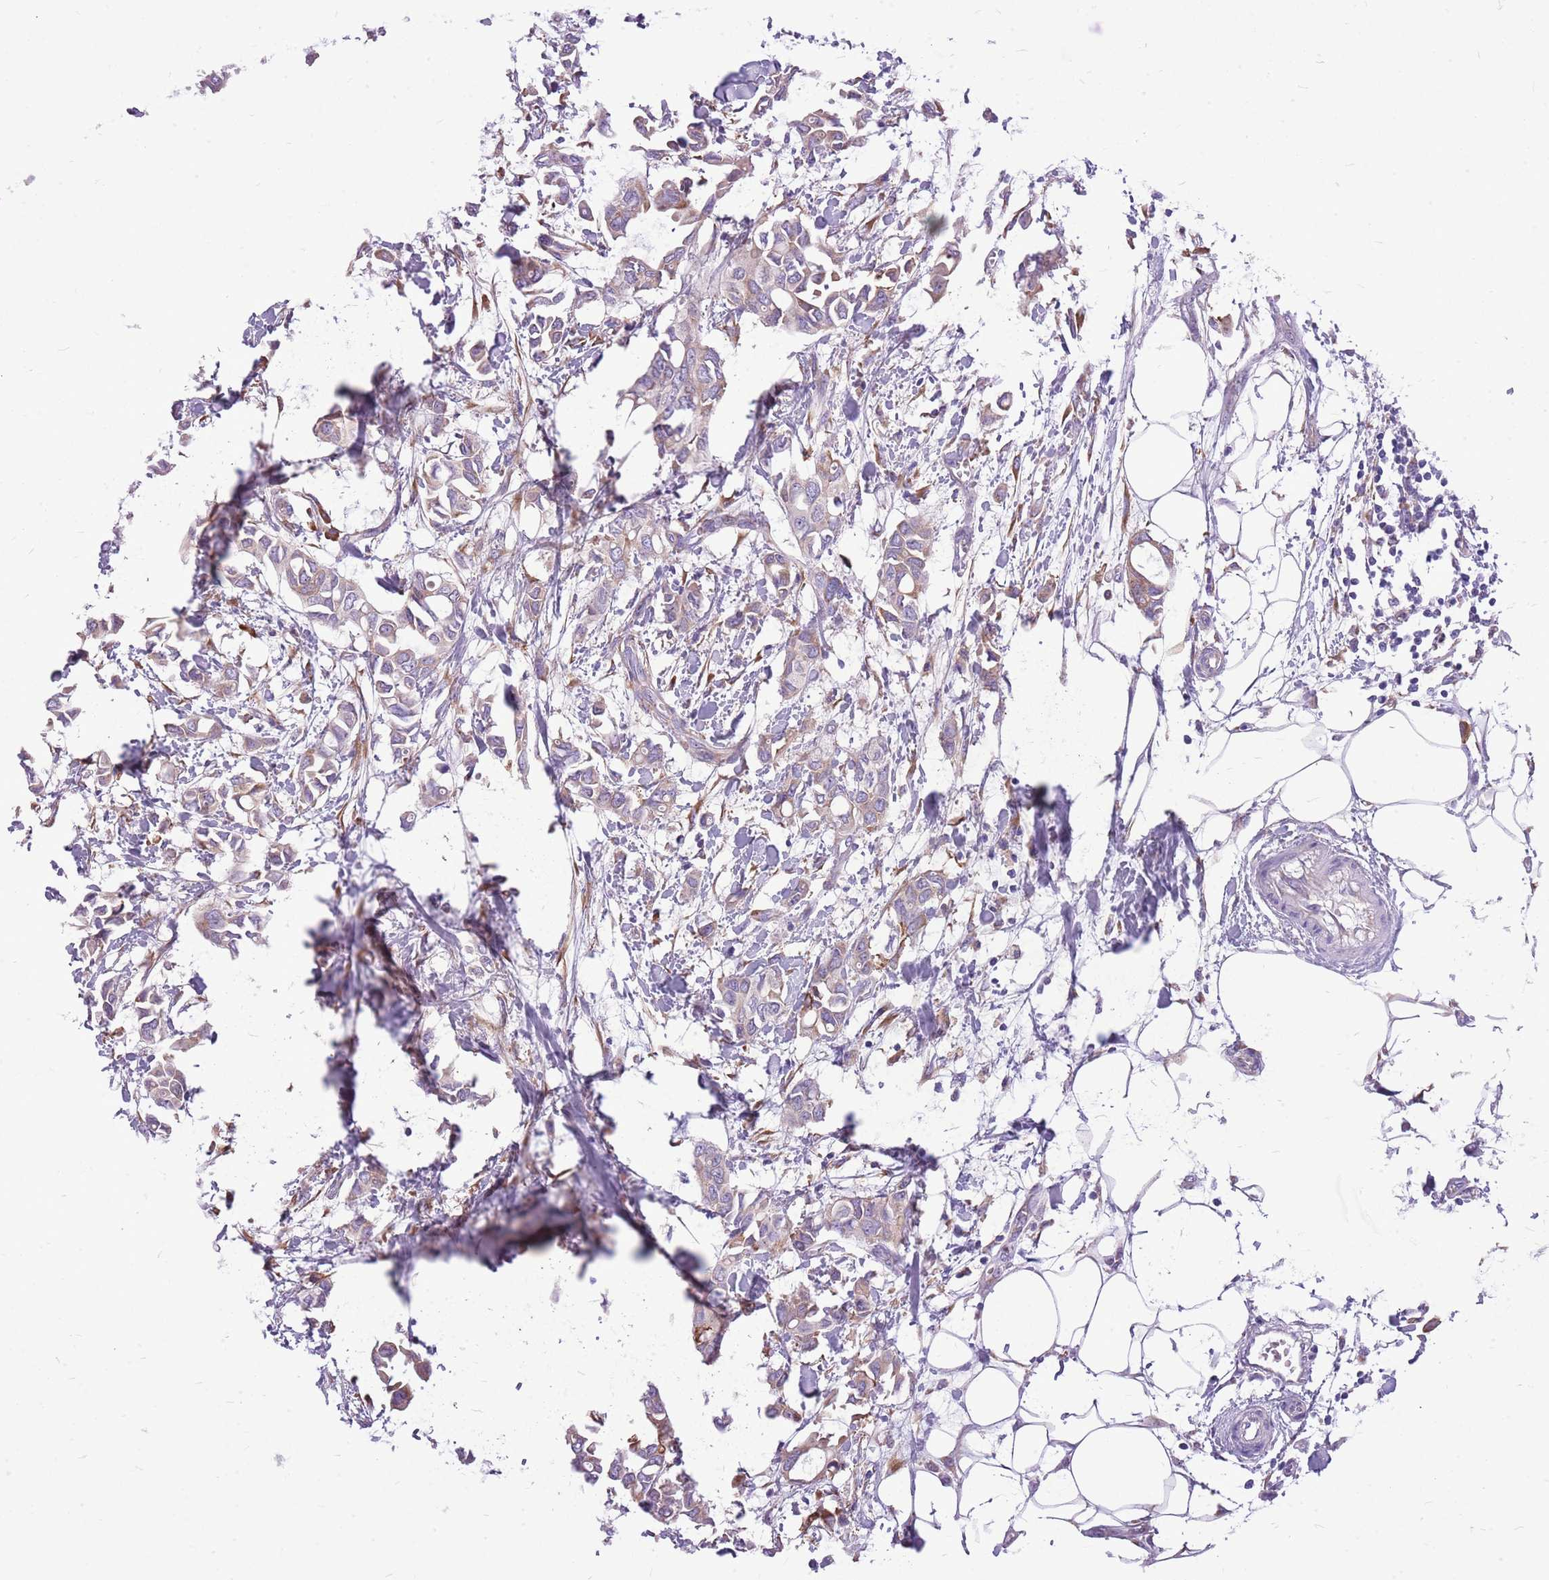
{"staining": {"intensity": "weak", "quantity": ">75%", "location": "cytoplasmic/membranous"}, "tissue": "breast cancer", "cell_type": "Tumor cells", "image_type": "cancer", "snomed": [{"axis": "morphology", "description": "Duct carcinoma"}, {"axis": "topography", "description": "Breast"}], "caption": "Immunohistochemical staining of intraductal carcinoma (breast) reveals low levels of weak cytoplasmic/membranous staining in approximately >75% of tumor cells.", "gene": "KCTD19", "patient": {"sex": "female", "age": 41}}